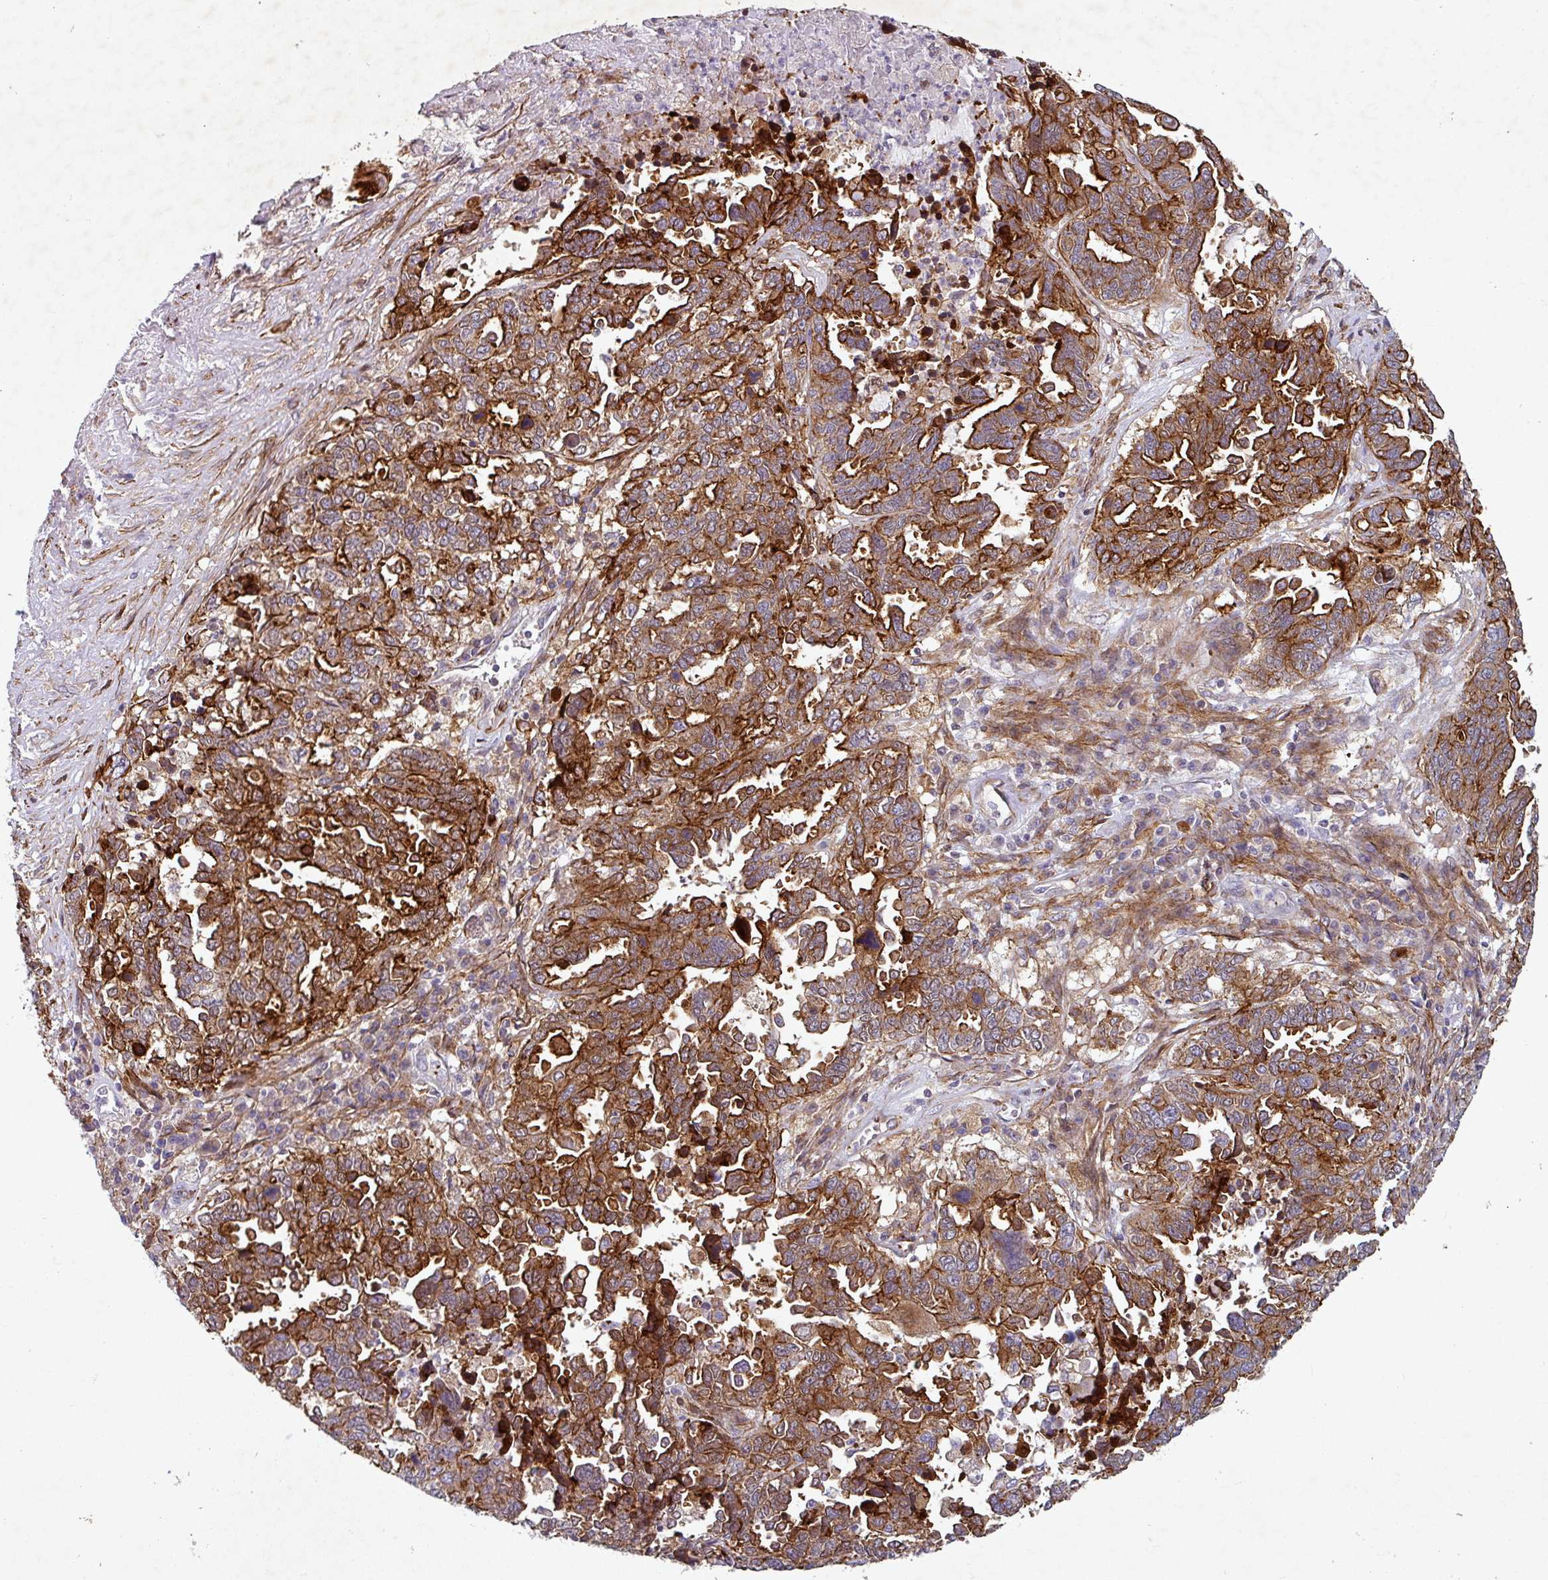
{"staining": {"intensity": "strong", "quantity": ">75%", "location": "cytoplasmic/membranous"}, "tissue": "ovarian cancer", "cell_type": "Tumor cells", "image_type": "cancer", "snomed": [{"axis": "morphology", "description": "Carcinoma, endometroid"}, {"axis": "topography", "description": "Ovary"}], "caption": "Ovarian cancer (endometroid carcinoma) stained for a protein (brown) displays strong cytoplasmic/membranous positive positivity in about >75% of tumor cells.", "gene": "ATP2C2", "patient": {"sex": "female", "age": 62}}